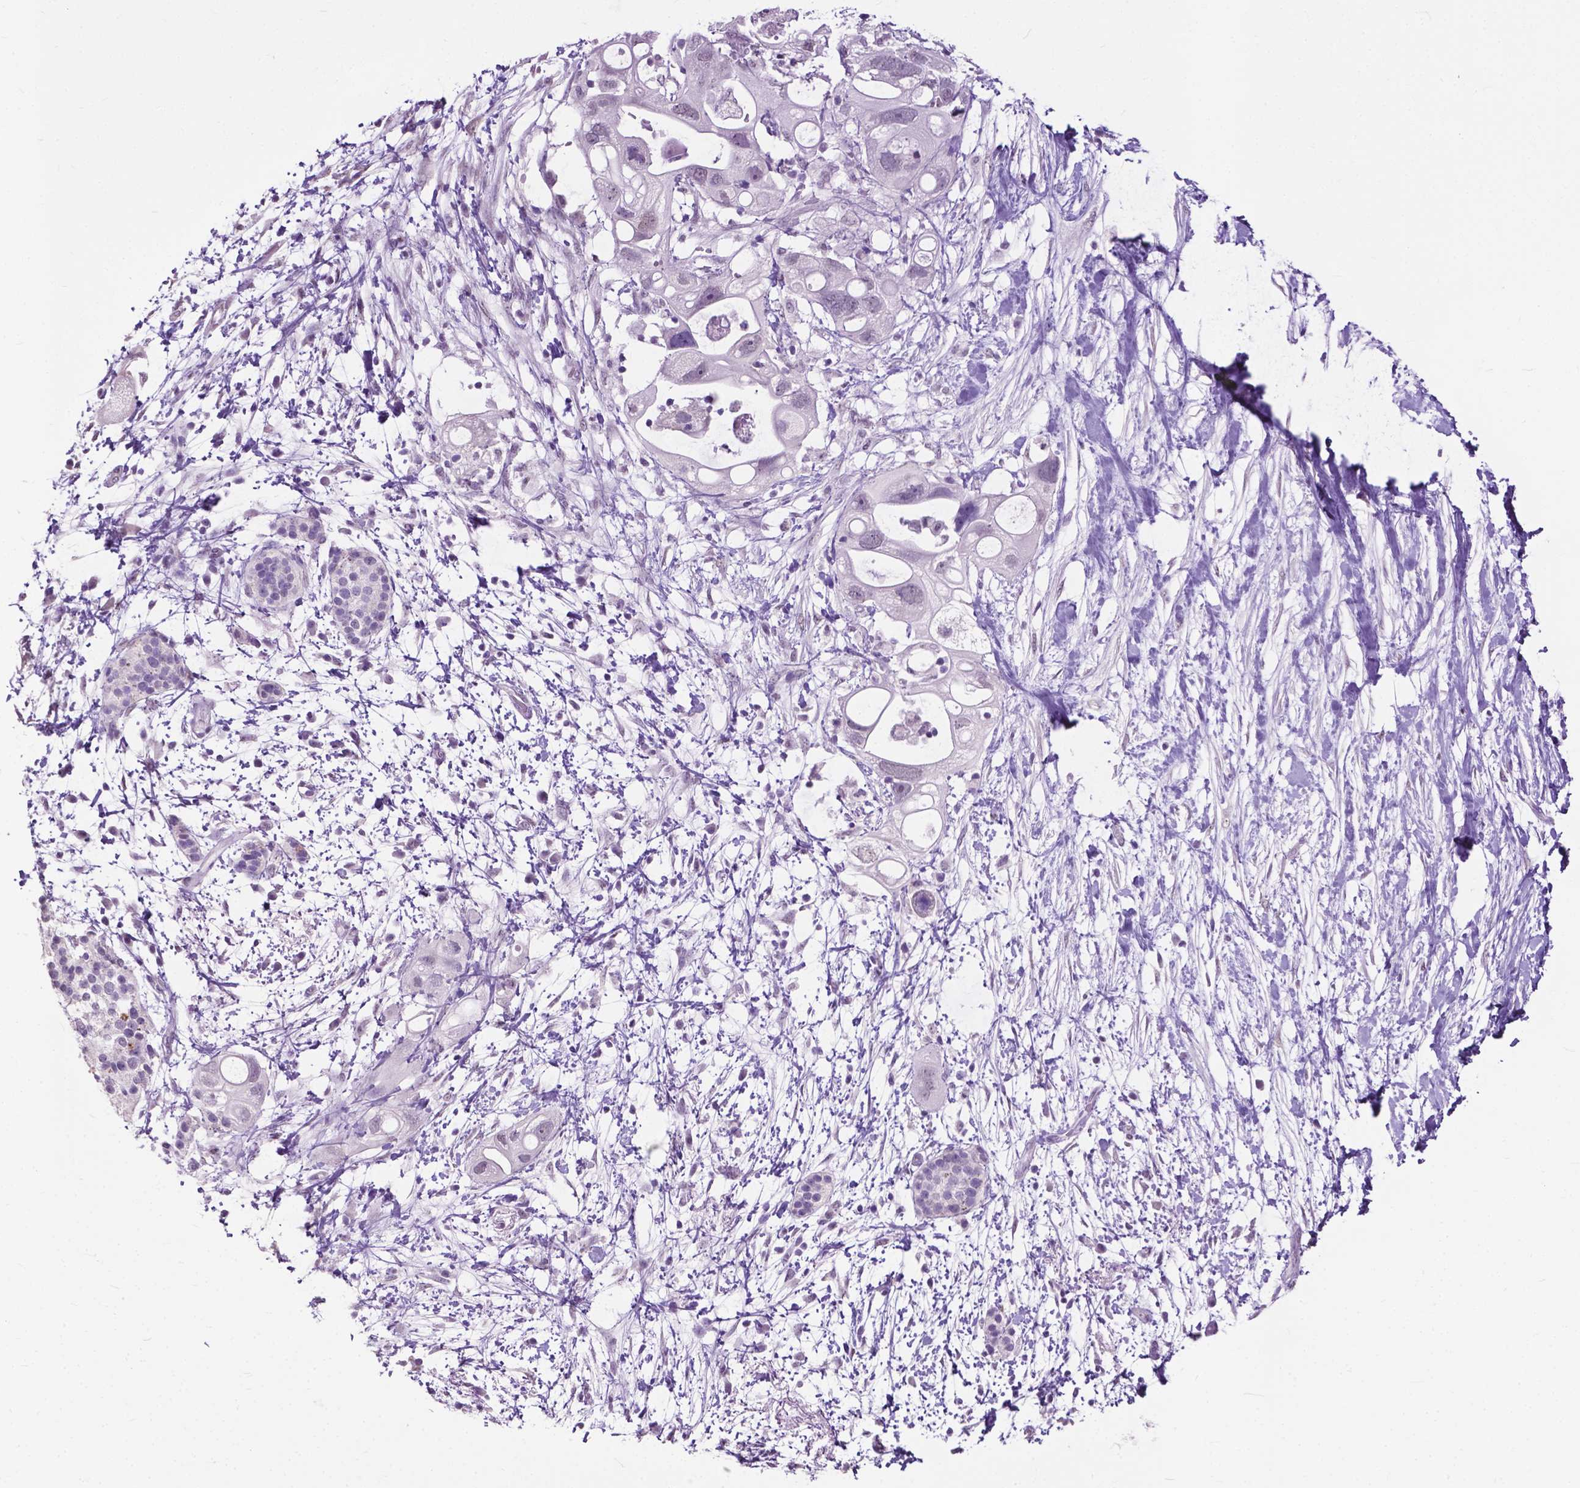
{"staining": {"intensity": "negative", "quantity": "none", "location": "none"}, "tissue": "pancreatic cancer", "cell_type": "Tumor cells", "image_type": "cancer", "snomed": [{"axis": "morphology", "description": "Adenocarcinoma, NOS"}, {"axis": "topography", "description": "Pancreas"}], "caption": "Tumor cells show no significant protein staining in pancreatic adenocarcinoma. (Stains: DAB (3,3'-diaminobenzidine) immunohistochemistry with hematoxylin counter stain, Microscopy: brightfield microscopy at high magnification).", "gene": "GPR37L1", "patient": {"sex": "female", "age": 72}}